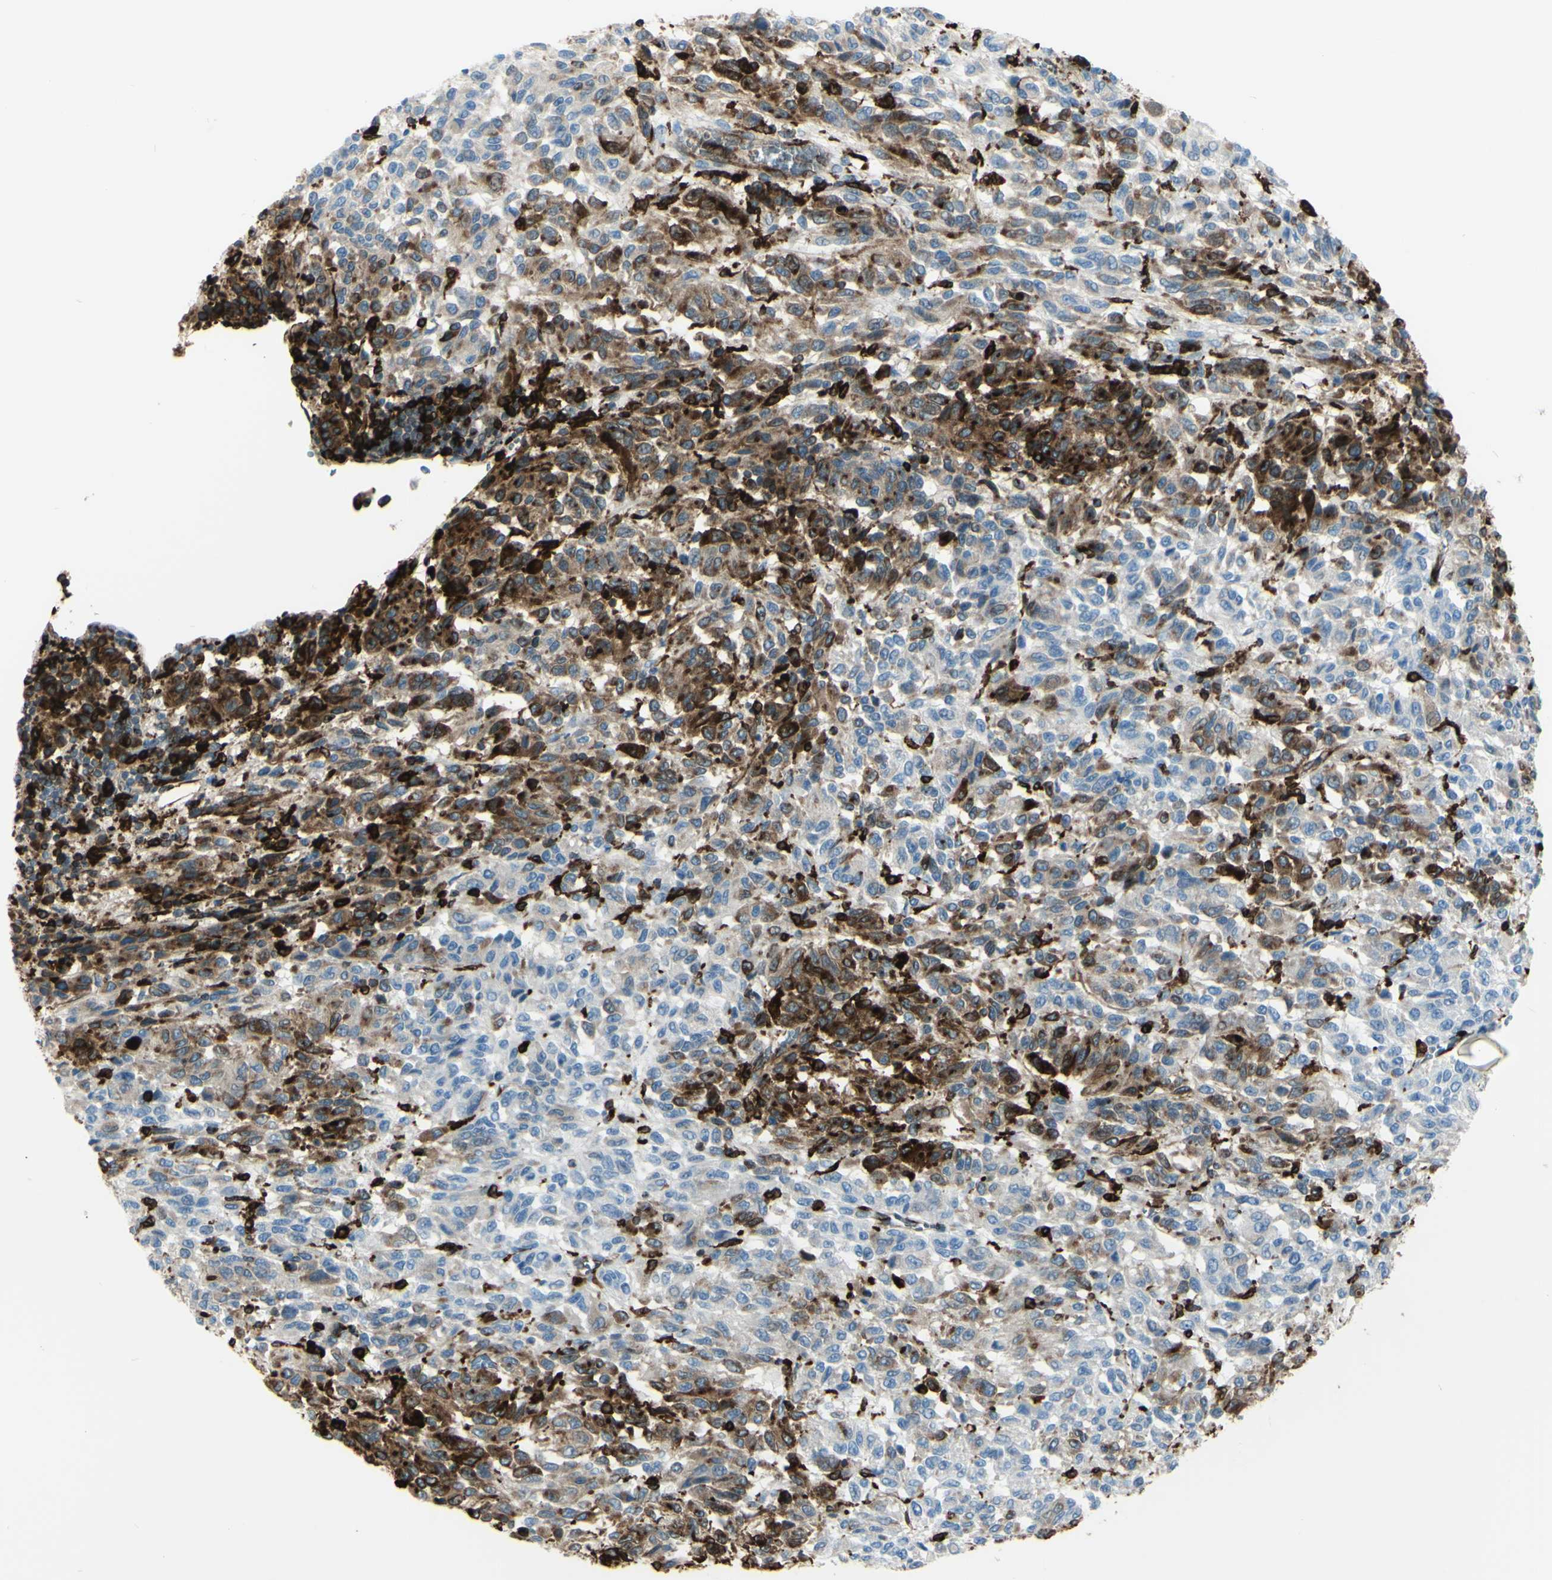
{"staining": {"intensity": "moderate", "quantity": "25%-75%", "location": "cytoplasmic/membranous"}, "tissue": "melanoma", "cell_type": "Tumor cells", "image_type": "cancer", "snomed": [{"axis": "morphology", "description": "Malignant melanoma, Metastatic site"}, {"axis": "topography", "description": "Lung"}], "caption": "Immunohistochemical staining of melanoma shows moderate cytoplasmic/membranous protein expression in approximately 25%-75% of tumor cells.", "gene": "CD74", "patient": {"sex": "male", "age": 64}}